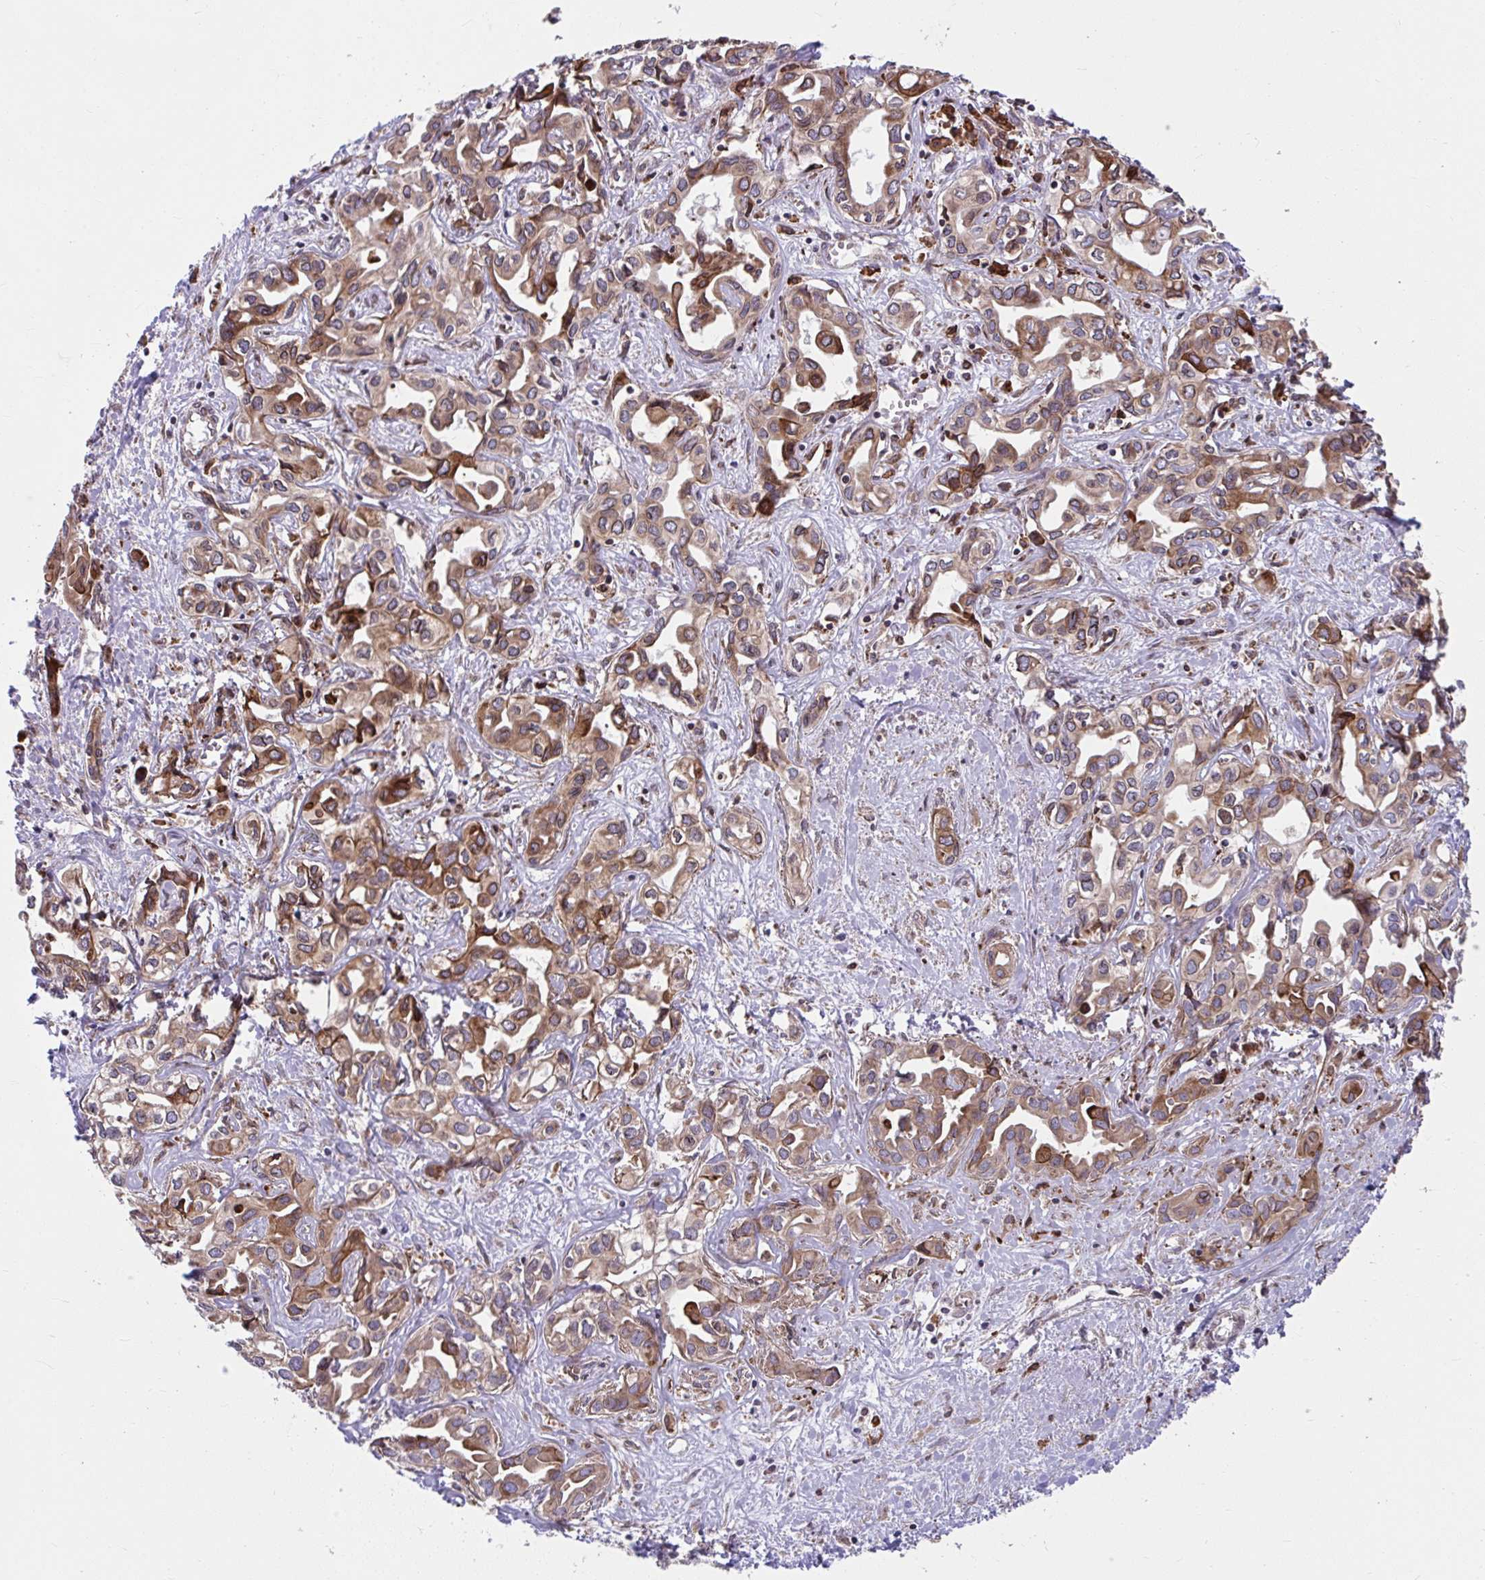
{"staining": {"intensity": "moderate", "quantity": ">75%", "location": "cytoplasmic/membranous"}, "tissue": "liver cancer", "cell_type": "Tumor cells", "image_type": "cancer", "snomed": [{"axis": "morphology", "description": "Cholangiocarcinoma"}, {"axis": "topography", "description": "Liver"}], "caption": "Brown immunohistochemical staining in liver cancer (cholangiocarcinoma) exhibits moderate cytoplasmic/membranous positivity in approximately >75% of tumor cells.", "gene": "STIM2", "patient": {"sex": "female", "age": 64}}